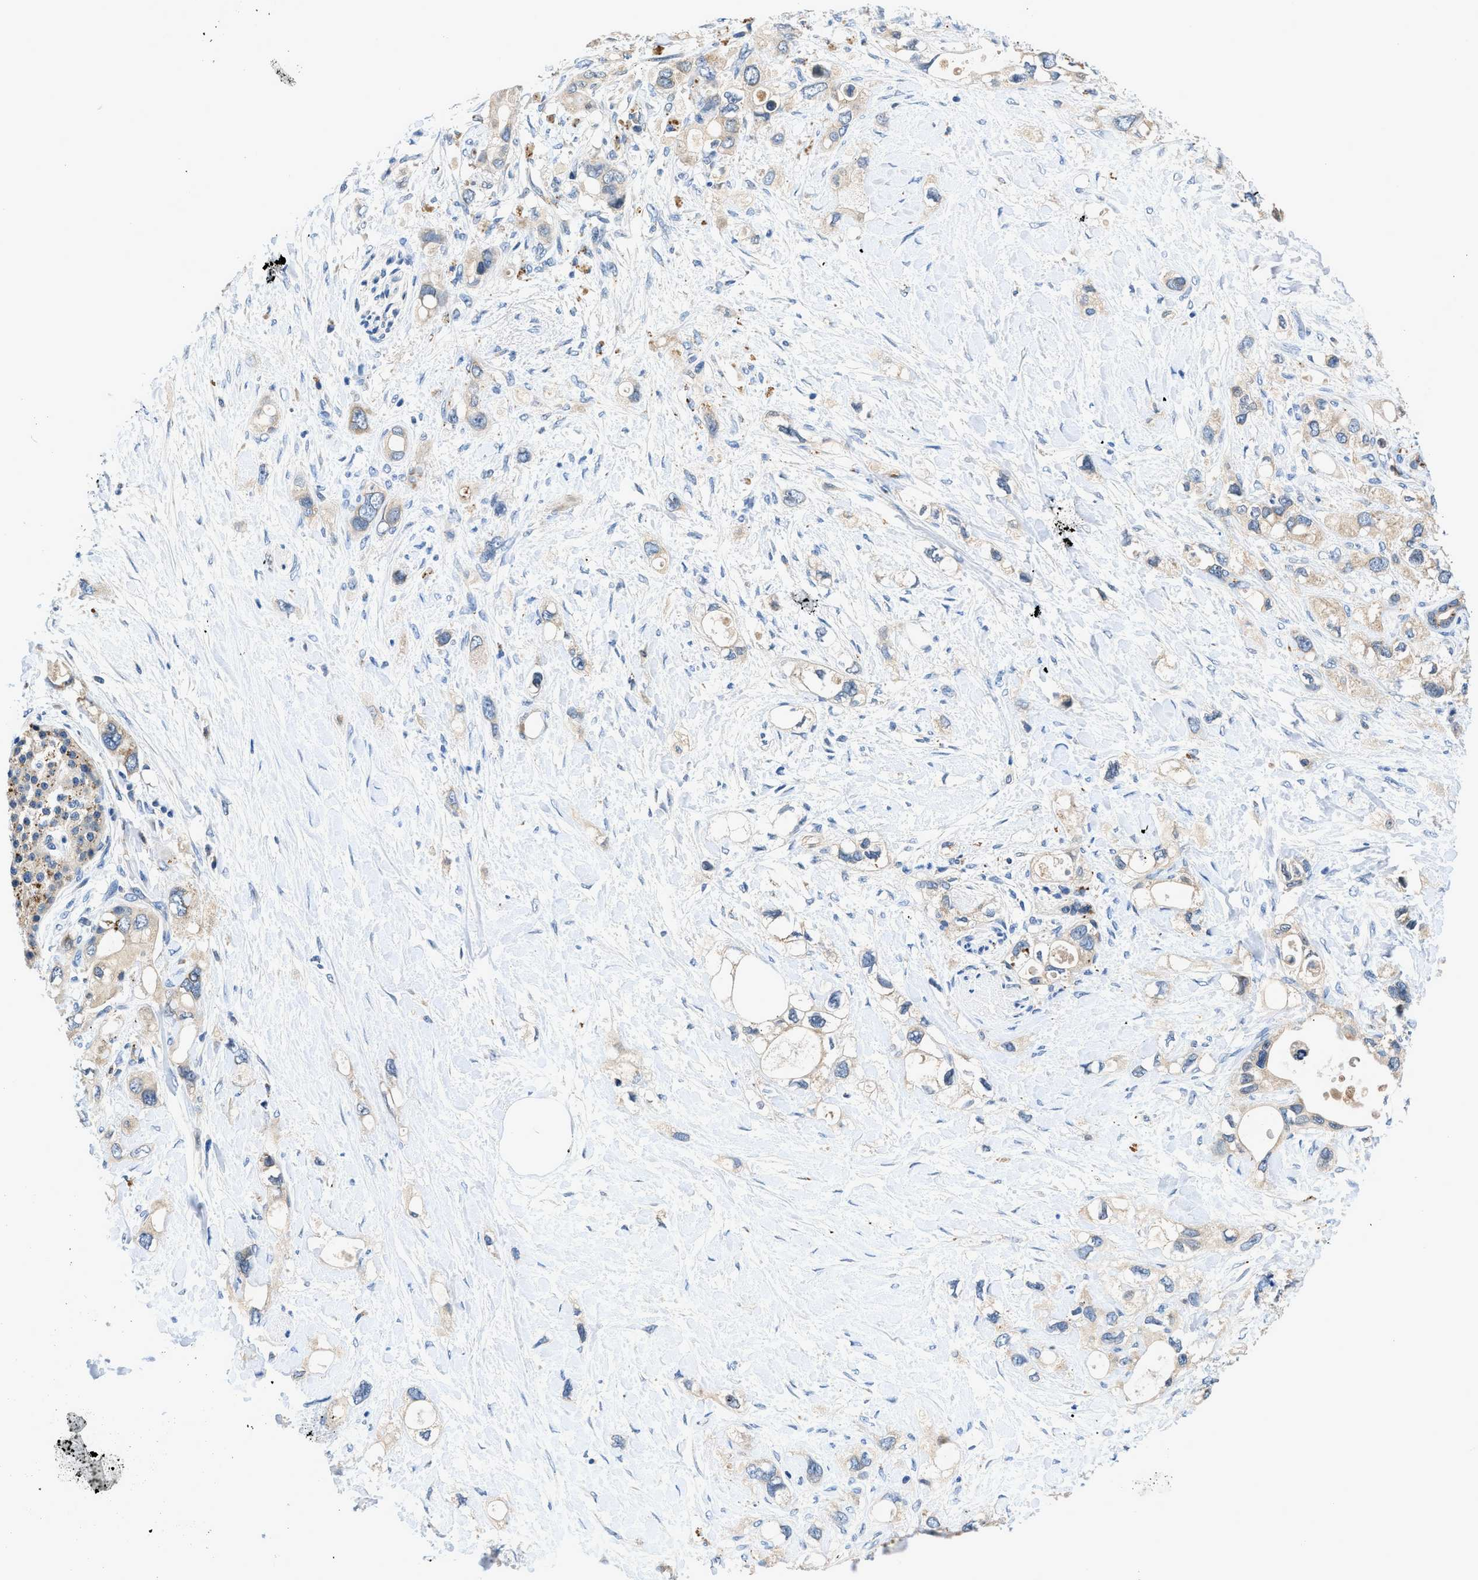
{"staining": {"intensity": "weak", "quantity": "25%-75%", "location": "cytoplasmic/membranous"}, "tissue": "pancreatic cancer", "cell_type": "Tumor cells", "image_type": "cancer", "snomed": [{"axis": "morphology", "description": "Adenocarcinoma, NOS"}, {"axis": "topography", "description": "Pancreas"}], "caption": "Immunohistochemistry photomicrograph of human pancreatic cancer stained for a protein (brown), which displays low levels of weak cytoplasmic/membranous positivity in approximately 25%-75% of tumor cells.", "gene": "ADGRE3", "patient": {"sex": "female", "age": 56}}